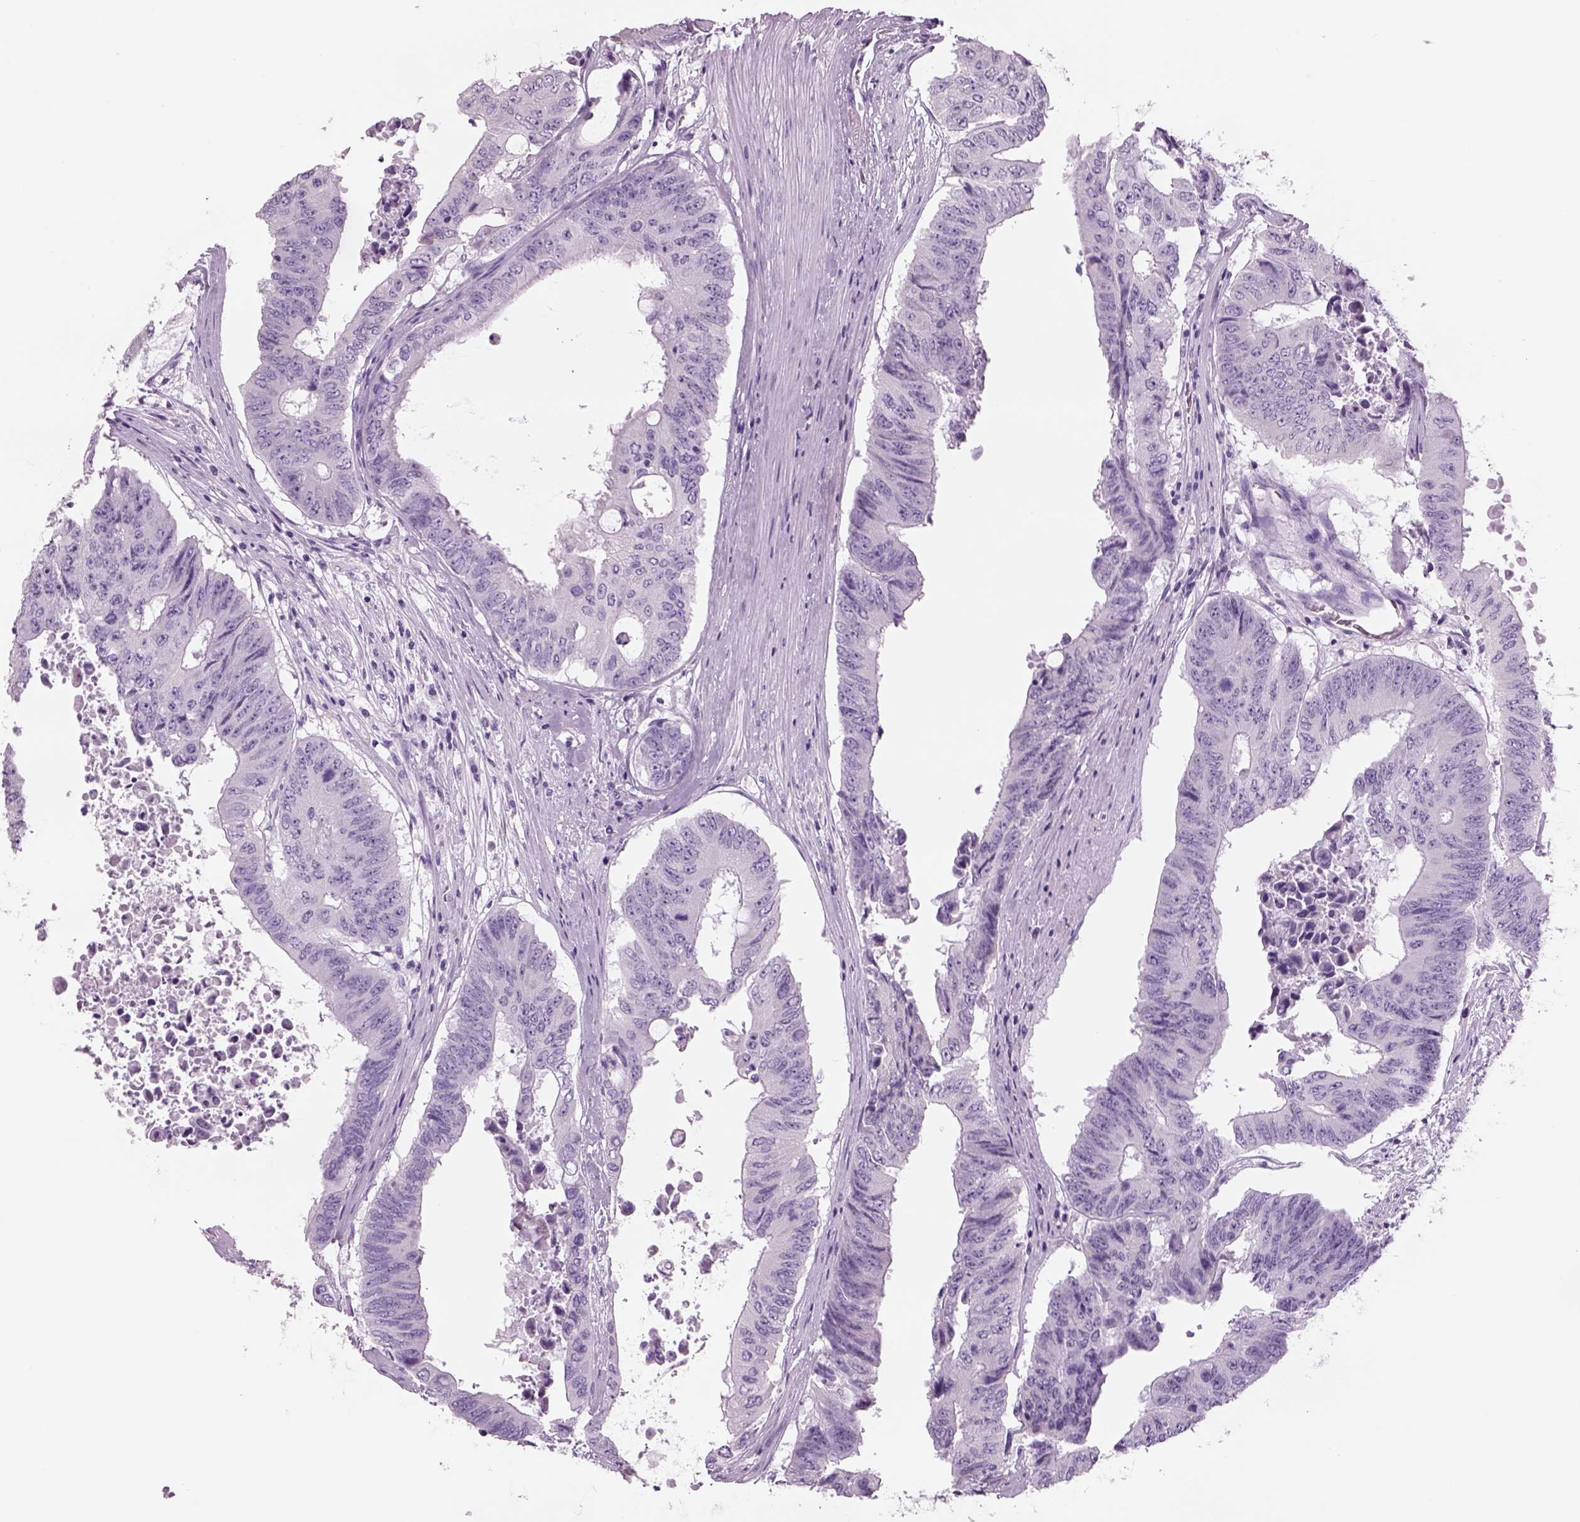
{"staining": {"intensity": "negative", "quantity": "none", "location": "none"}, "tissue": "colorectal cancer", "cell_type": "Tumor cells", "image_type": "cancer", "snomed": [{"axis": "morphology", "description": "Adenocarcinoma, NOS"}, {"axis": "topography", "description": "Rectum"}], "caption": "A micrograph of human adenocarcinoma (colorectal) is negative for staining in tumor cells.", "gene": "RHO", "patient": {"sex": "male", "age": 59}}